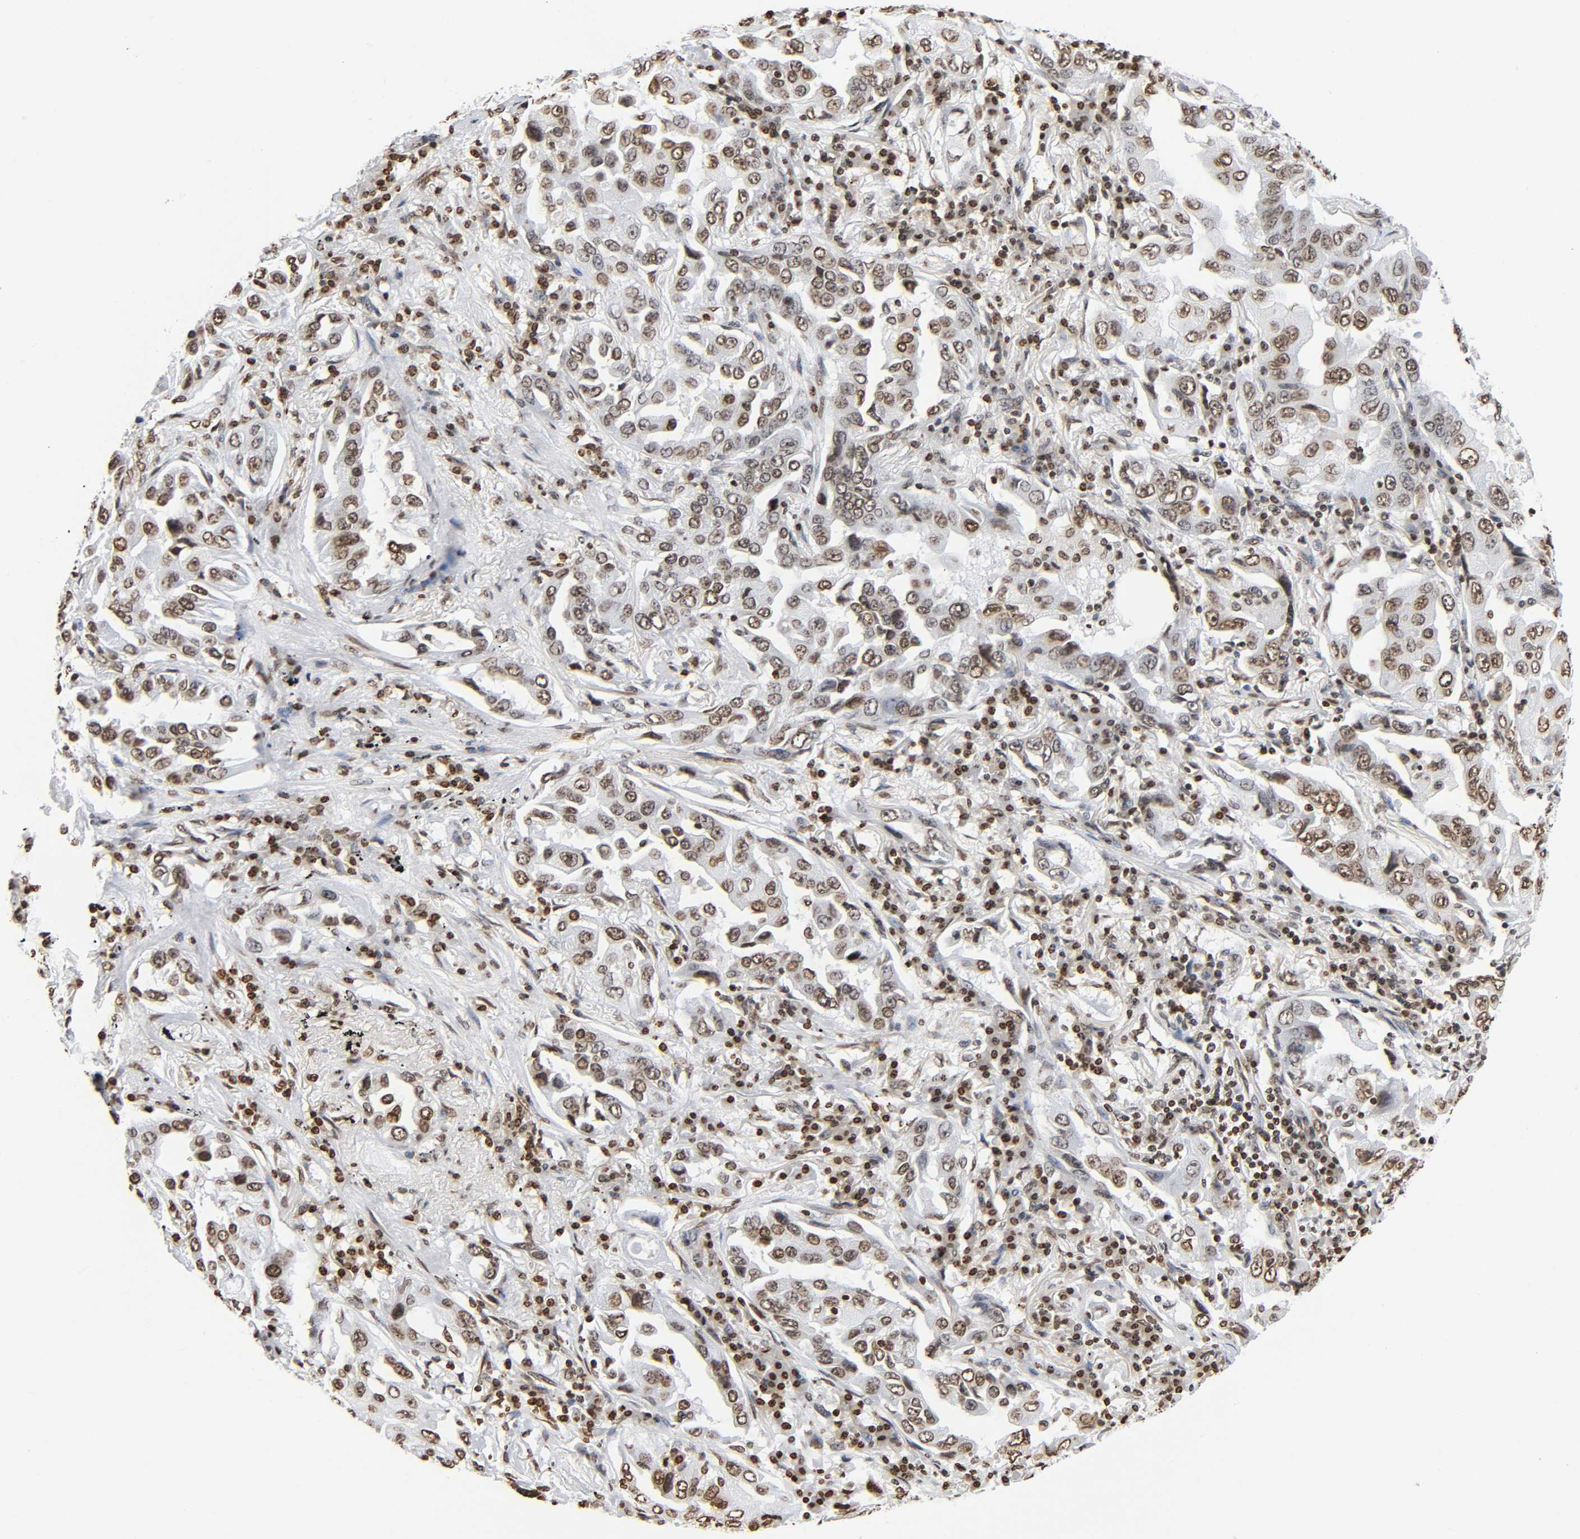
{"staining": {"intensity": "moderate", "quantity": ">75%", "location": "nuclear"}, "tissue": "lung cancer", "cell_type": "Tumor cells", "image_type": "cancer", "snomed": [{"axis": "morphology", "description": "Adenocarcinoma, NOS"}, {"axis": "topography", "description": "Lung"}], "caption": "A micrograph of human lung cancer (adenocarcinoma) stained for a protein displays moderate nuclear brown staining in tumor cells. (IHC, brightfield microscopy, high magnification).", "gene": "HOXA6", "patient": {"sex": "female", "age": 65}}